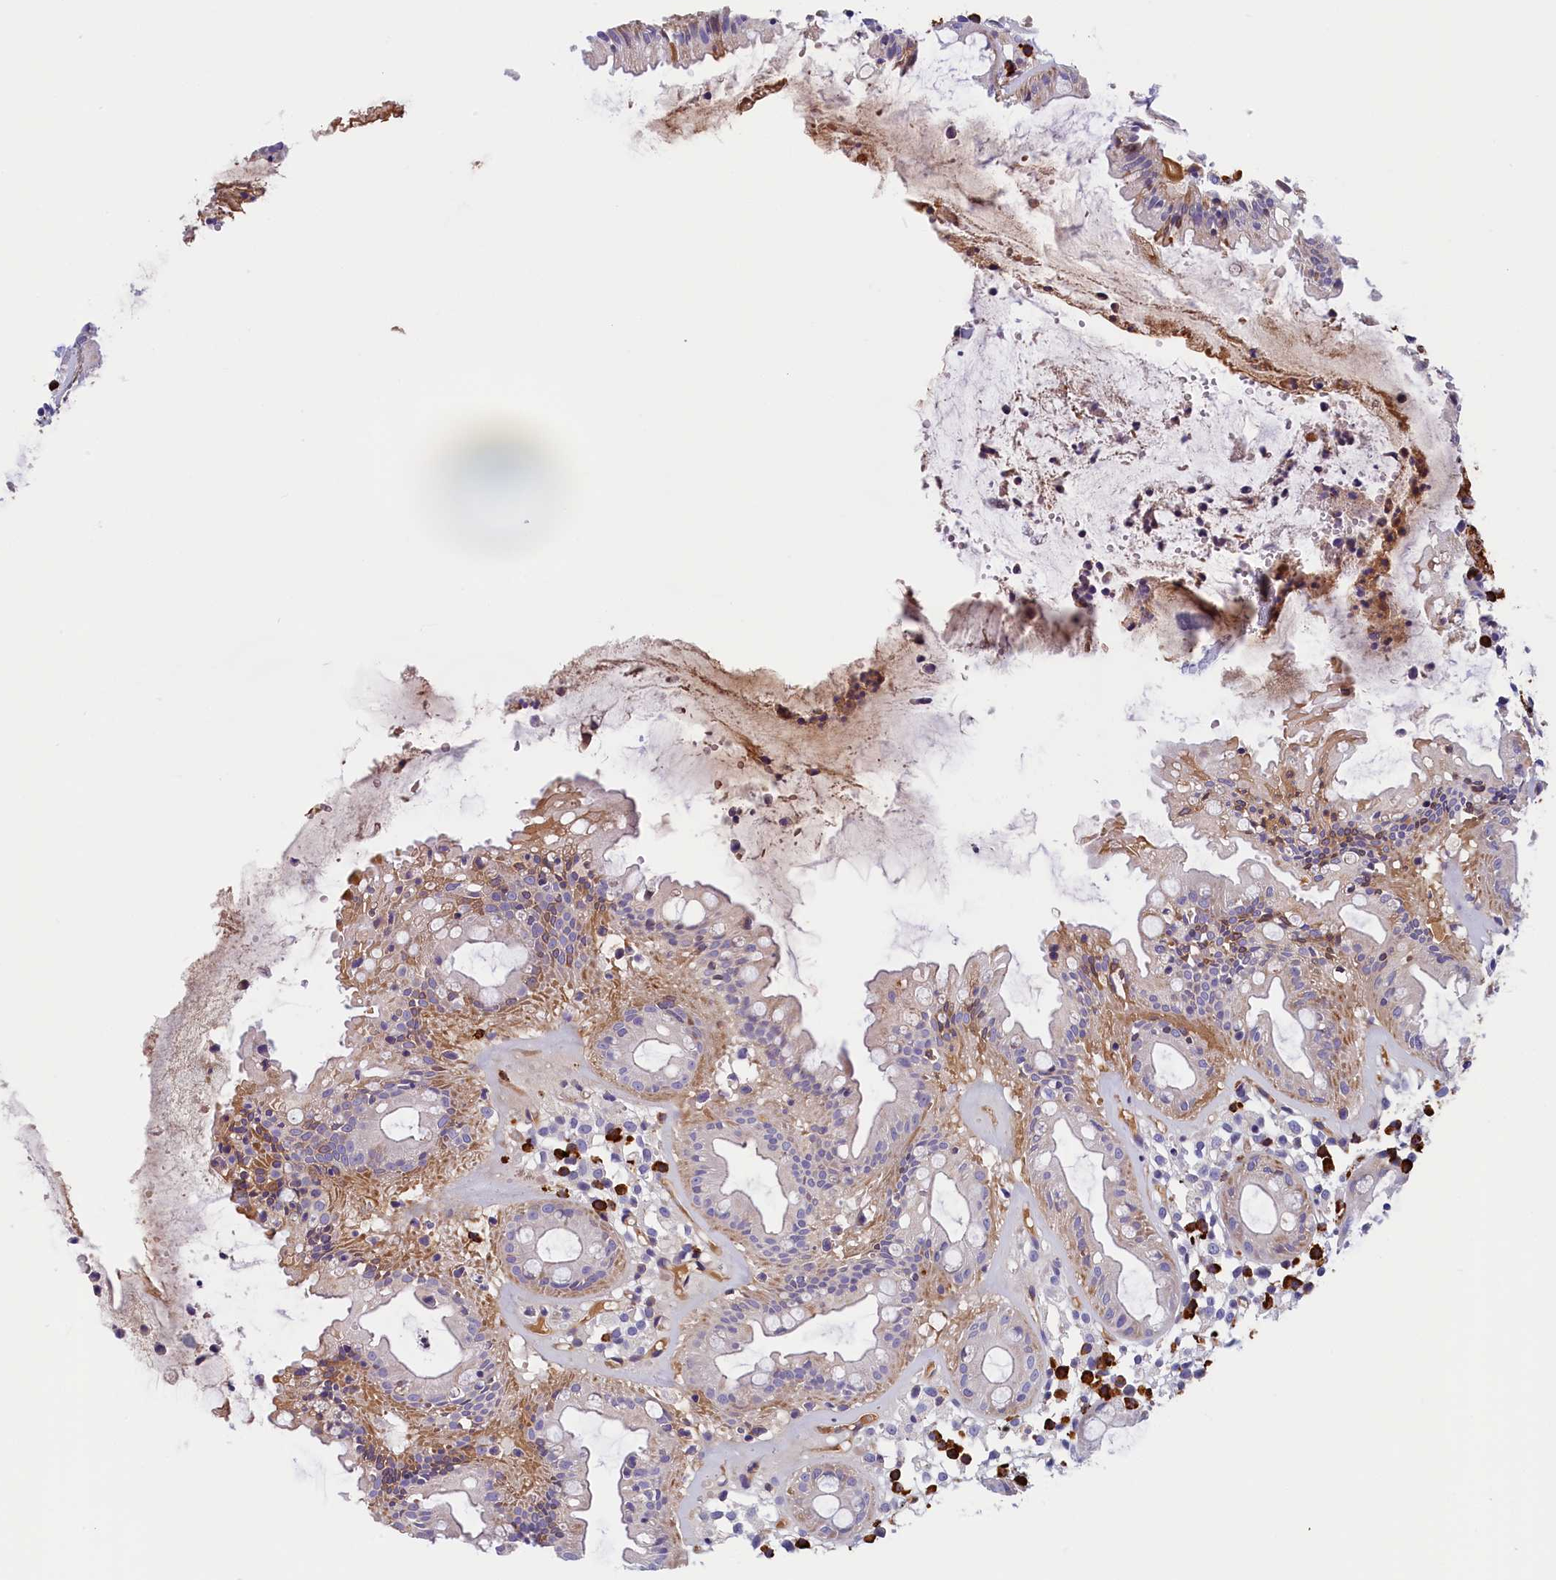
{"staining": {"intensity": "moderate", "quantity": "<25%", "location": "cytoplasmic/membranous"}, "tissue": "rectum", "cell_type": "Glandular cells", "image_type": "normal", "snomed": [{"axis": "morphology", "description": "Normal tissue, NOS"}, {"axis": "topography", "description": "Rectum"}], "caption": "The photomicrograph demonstrates a brown stain indicating the presence of a protein in the cytoplasmic/membranous of glandular cells in rectum.", "gene": "BCL2L13", "patient": {"sex": "female", "age": 57}}